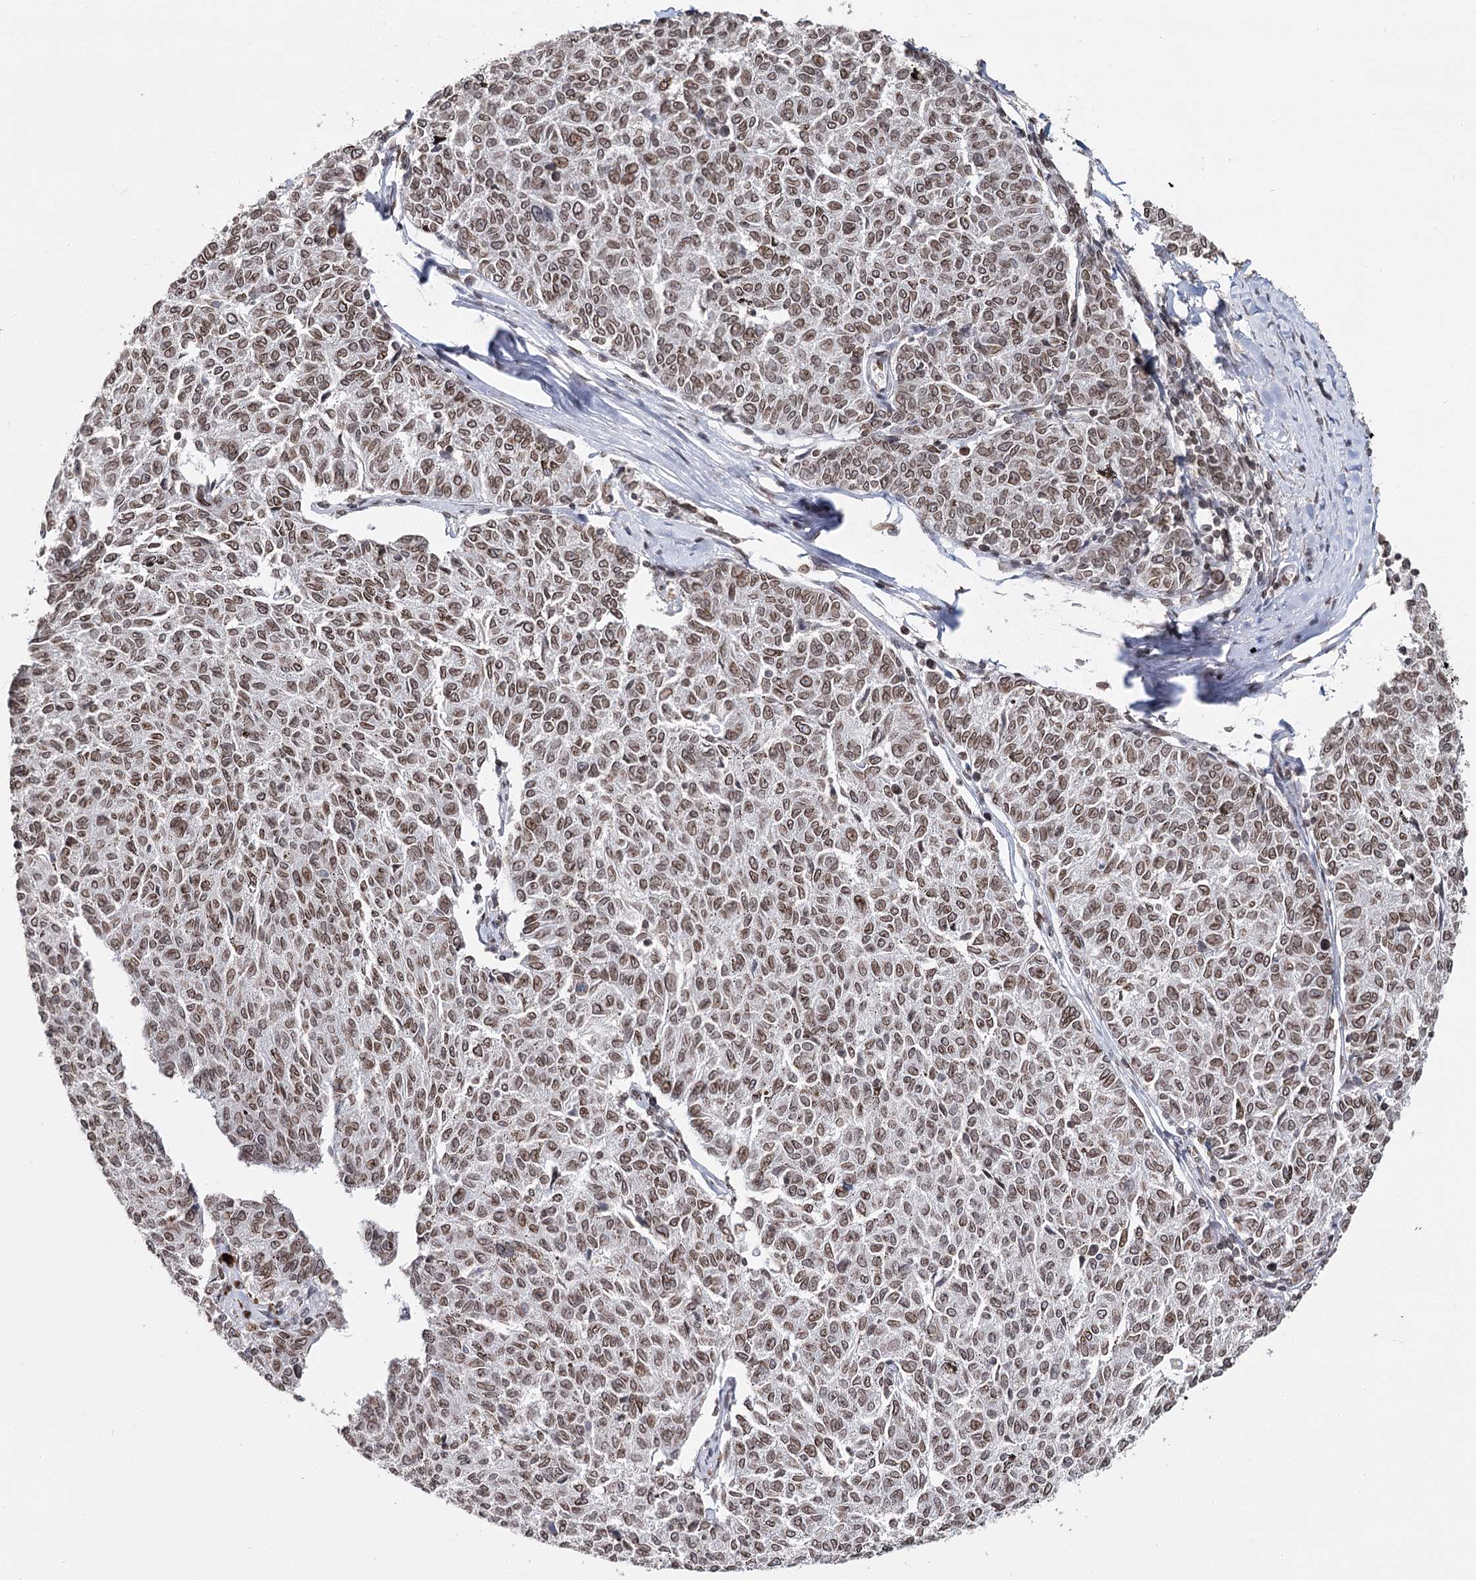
{"staining": {"intensity": "moderate", "quantity": ">75%", "location": "cytoplasmic/membranous,nuclear"}, "tissue": "melanoma", "cell_type": "Tumor cells", "image_type": "cancer", "snomed": [{"axis": "morphology", "description": "Malignant melanoma, NOS"}, {"axis": "topography", "description": "Skin"}], "caption": "IHC of human melanoma demonstrates medium levels of moderate cytoplasmic/membranous and nuclear positivity in about >75% of tumor cells.", "gene": "KIAA0930", "patient": {"sex": "female", "age": 72}}